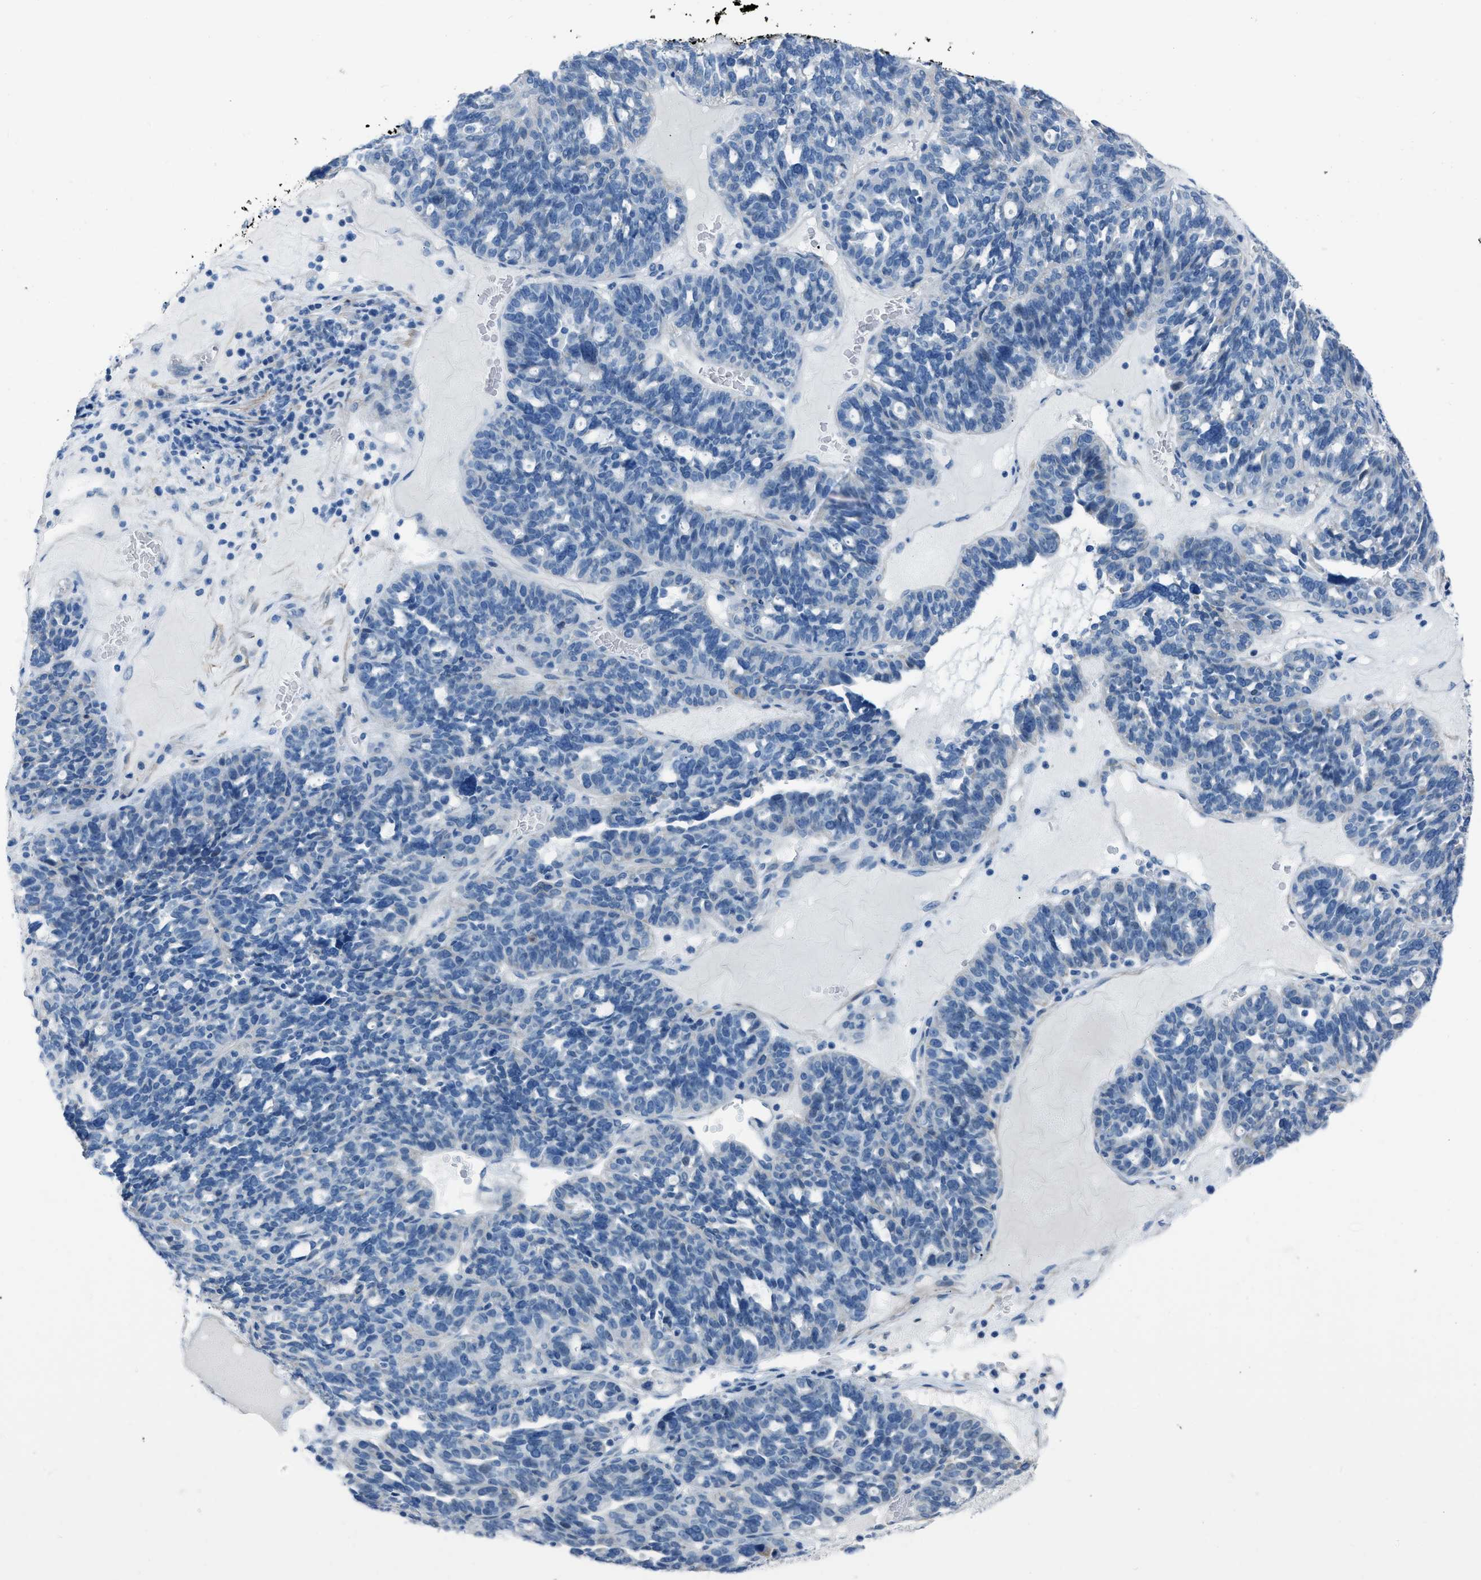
{"staining": {"intensity": "negative", "quantity": "none", "location": "none"}, "tissue": "ovarian cancer", "cell_type": "Tumor cells", "image_type": "cancer", "snomed": [{"axis": "morphology", "description": "Cystadenocarcinoma, serous, NOS"}, {"axis": "topography", "description": "Ovary"}], "caption": "This is an IHC micrograph of ovarian cancer (serous cystadenocarcinoma). There is no staining in tumor cells.", "gene": "SPATC1L", "patient": {"sex": "female", "age": 59}}